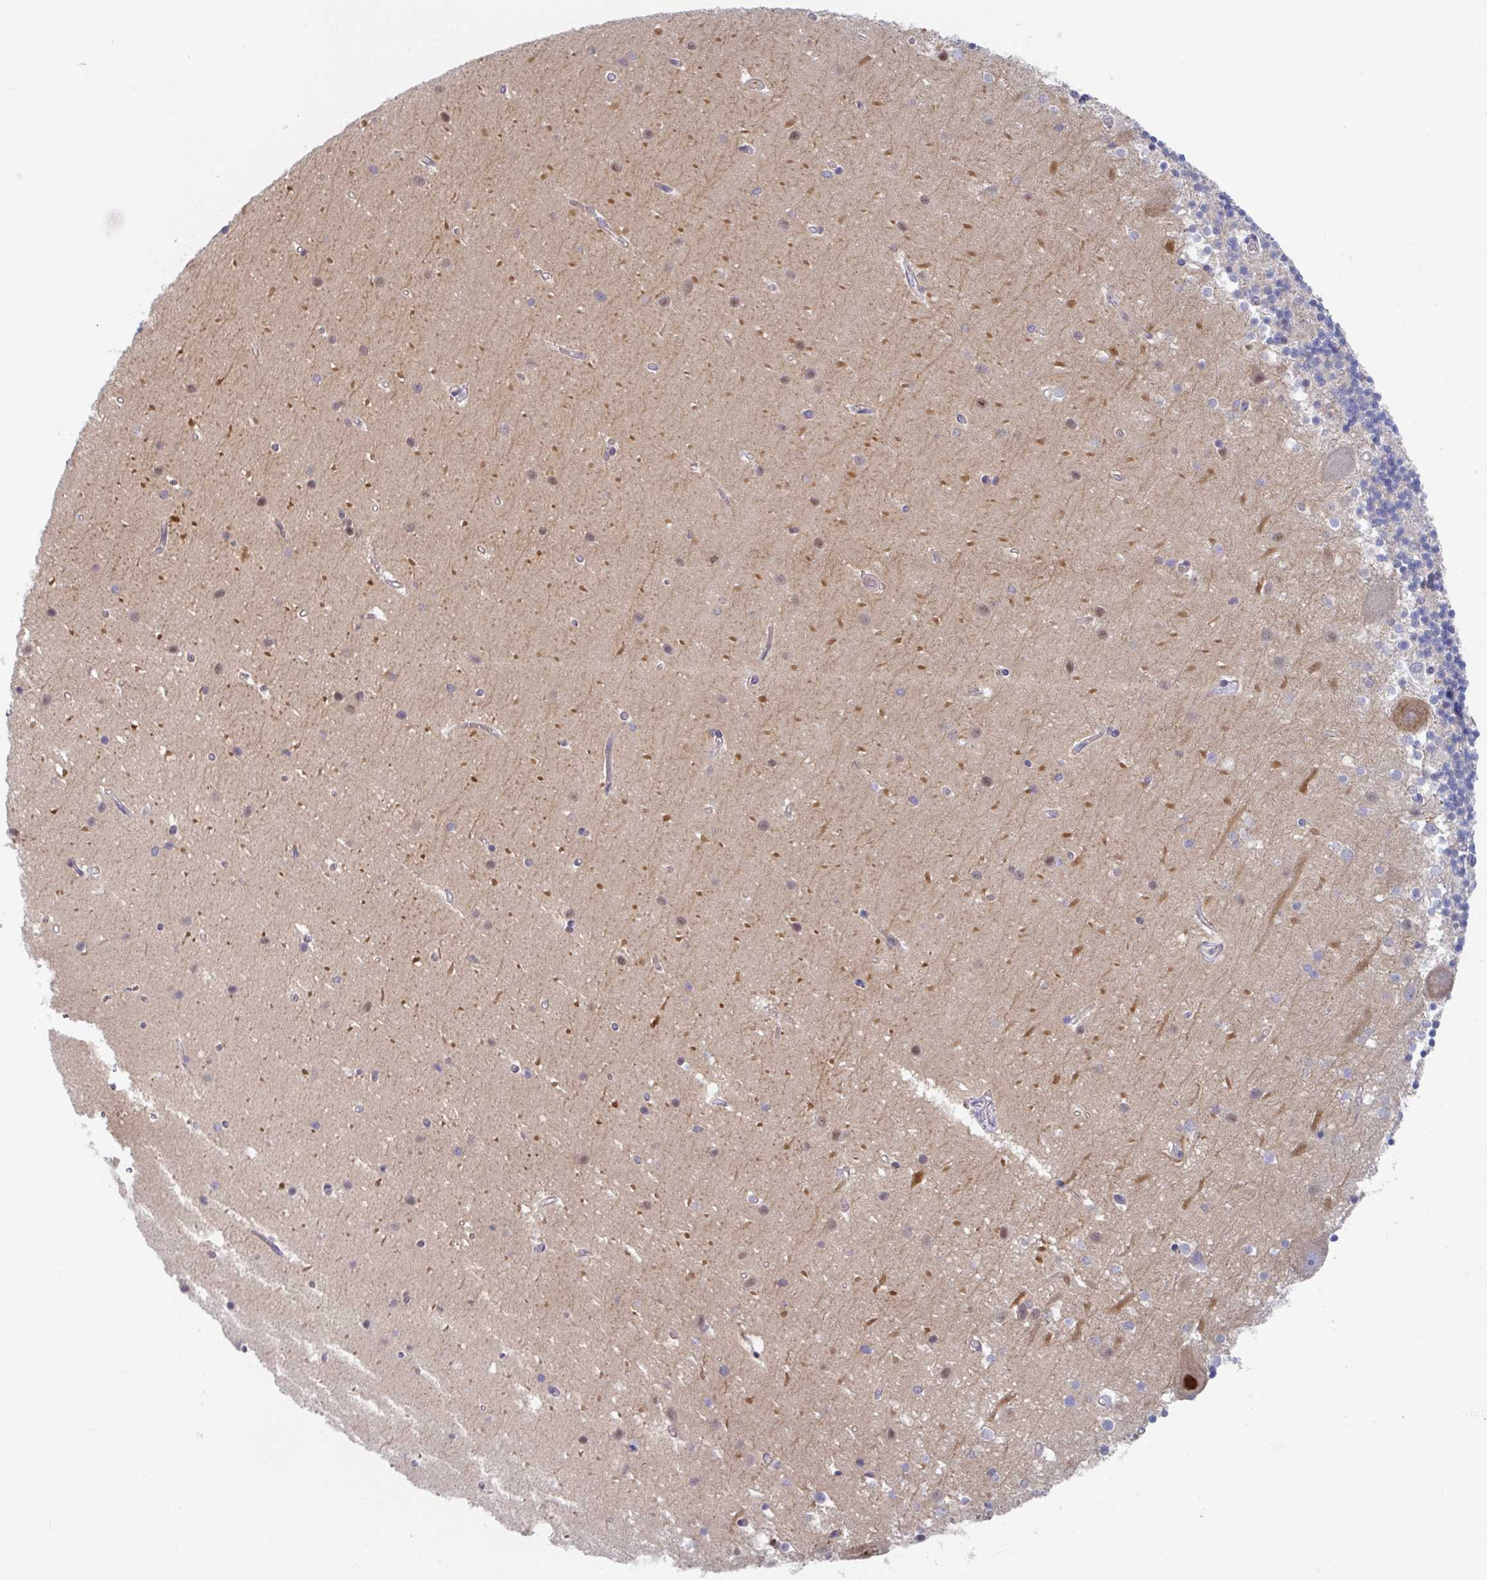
{"staining": {"intensity": "weak", "quantity": "25%-75%", "location": "cytoplasmic/membranous"}, "tissue": "cerebellum", "cell_type": "Cells in granular layer", "image_type": "normal", "snomed": [{"axis": "morphology", "description": "Normal tissue, NOS"}, {"axis": "topography", "description": "Cerebellum"}], "caption": "Human cerebellum stained for a protein (brown) exhibits weak cytoplasmic/membranous positive expression in approximately 25%-75% of cells in granular layer.", "gene": "AMPD2", "patient": {"sex": "male", "age": 54}}